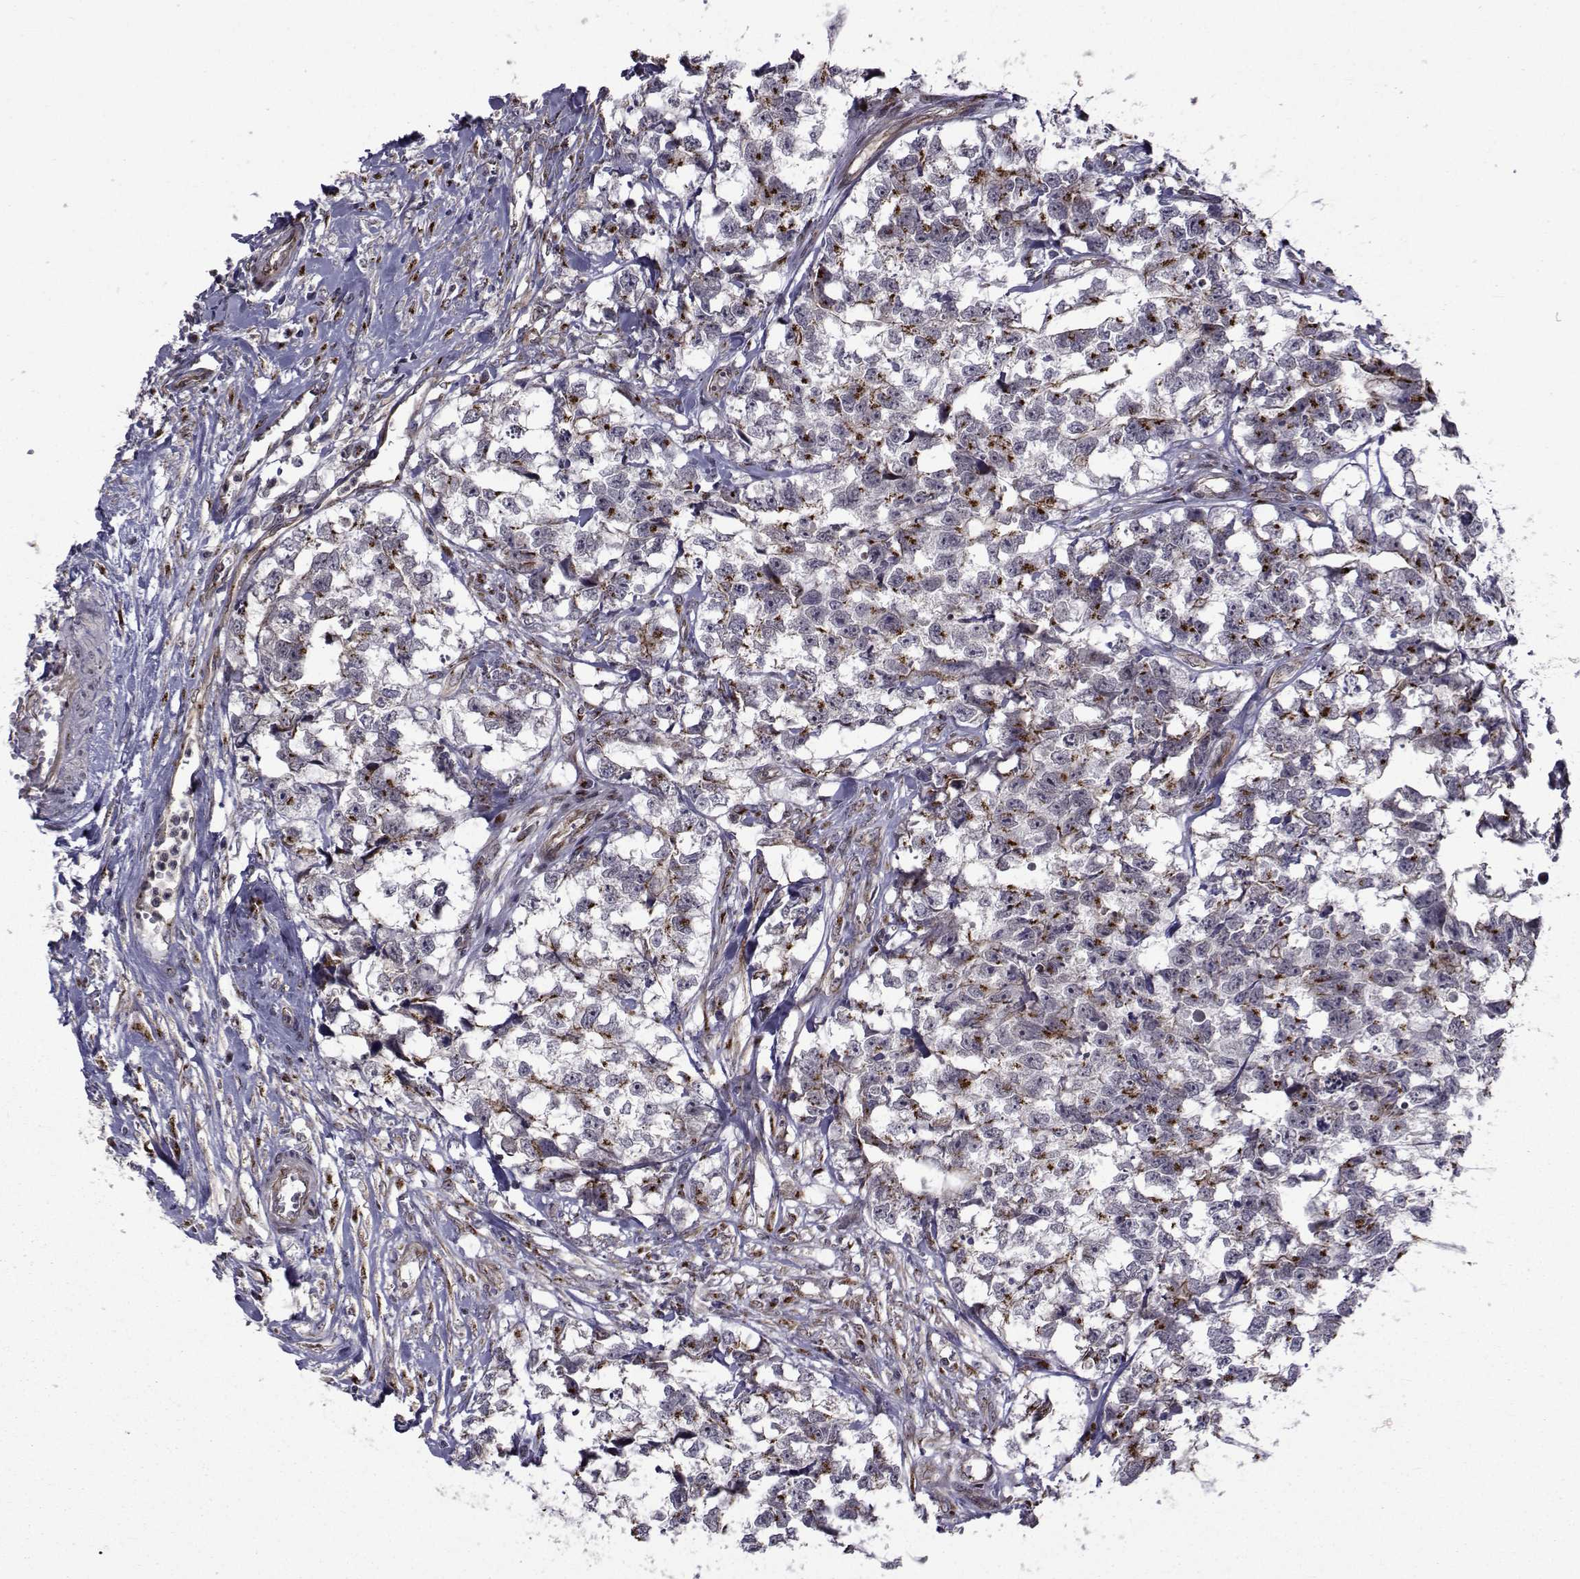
{"staining": {"intensity": "moderate", "quantity": "<25%", "location": "cytoplasmic/membranous"}, "tissue": "testis cancer", "cell_type": "Tumor cells", "image_type": "cancer", "snomed": [{"axis": "morphology", "description": "Carcinoma, Embryonal, NOS"}, {"axis": "morphology", "description": "Teratoma, malignant, NOS"}, {"axis": "topography", "description": "Testis"}], "caption": "Immunohistochemistry (IHC) of embryonal carcinoma (testis) demonstrates low levels of moderate cytoplasmic/membranous expression in approximately <25% of tumor cells.", "gene": "ATP6V1C2", "patient": {"sex": "male", "age": 44}}